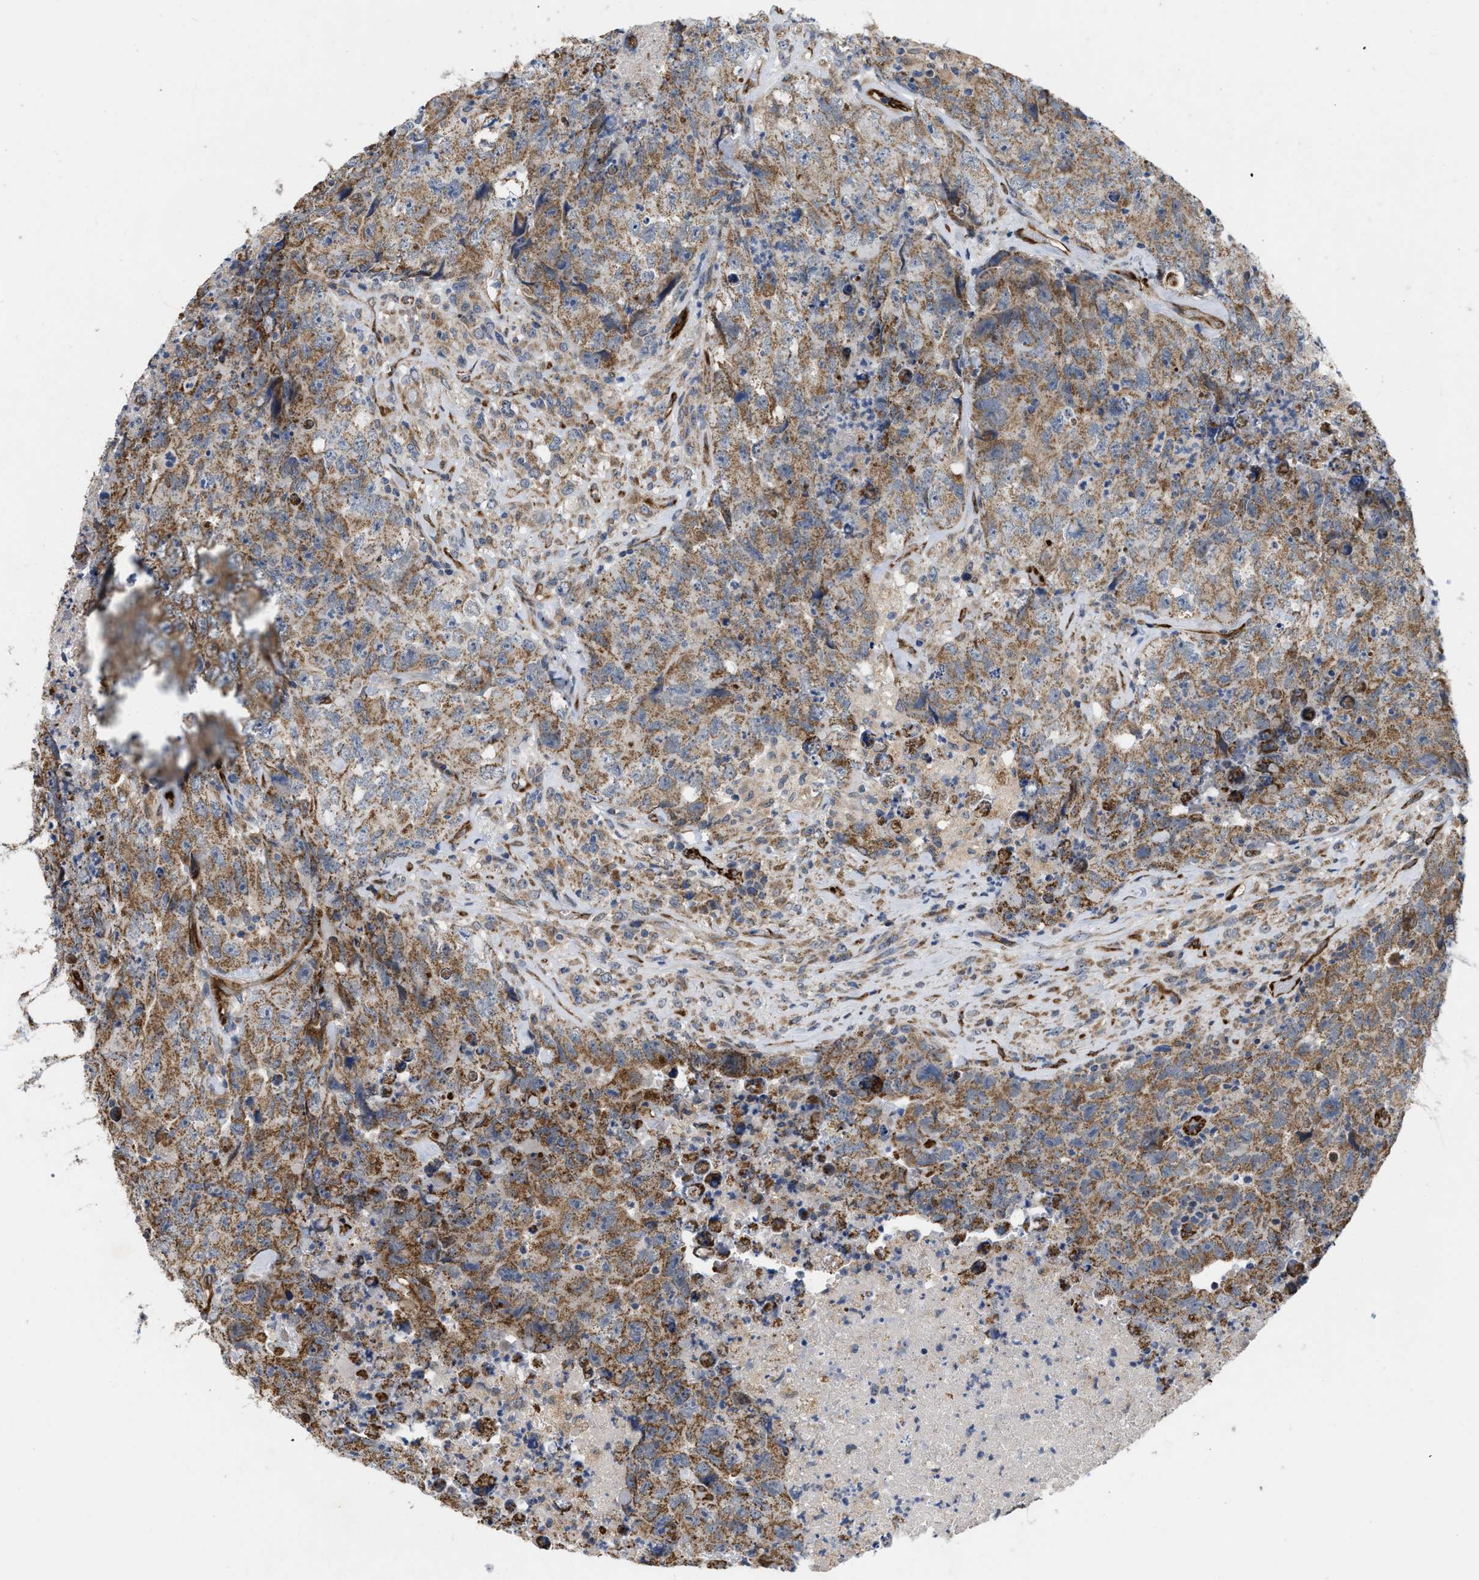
{"staining": {"intensity": "moderate", "quantity": ">75%", "location": "cytoplasmic/membranous"}, "tissue": "testis cancer", "cell_type": "Tumor cells", "image_type": "cancer", "snomed": [{"axis": "morphology", "description": "Carcinoma, Embryonal, NOS"}, {"axis": "topography", "description": "Testis"}], "caption": "Testis cancer tissue shows moderate cytoplasmic/membranous positivity in approximately >75% of tumor cells Using DAB (3,3'-diaminobenzidine) (brown) and hematoxylin (blue) stains, captured at high magnification using brightfield microscopy.", "gene": "EOGT", "patient": {"sex": "male", "age": 32}}